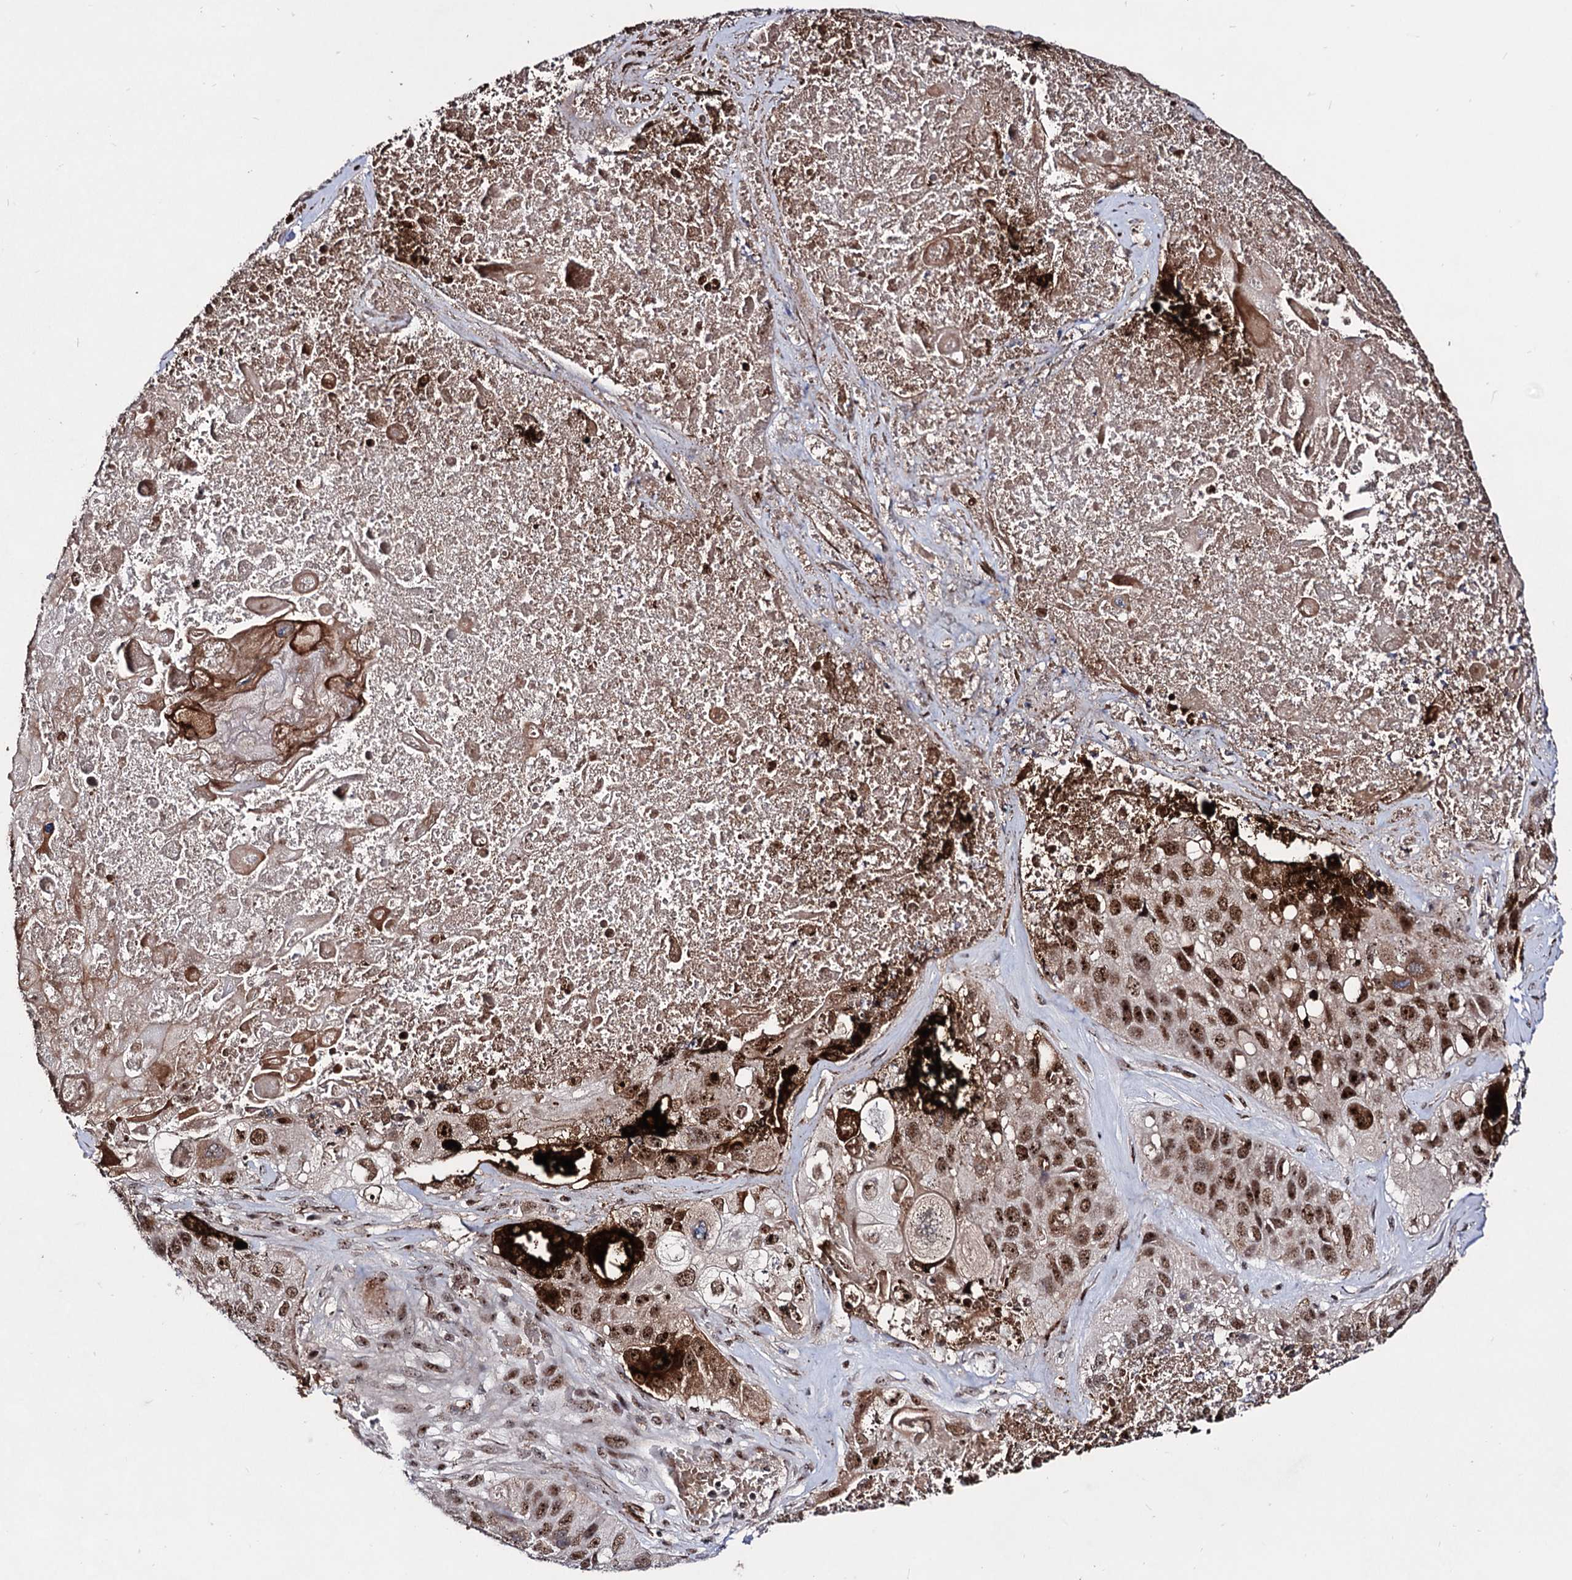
{"staining": {"intensity": "strong", "quantity": ">75%", "location": "nuclear"}, "tissue": "lung cancer", "cell_type": "Tumor cells", "image_type": "cancer", "snomed": [{"axis": "morphology", "description": "Squamous cell carcinoma, NOS"}, {"axis": "topography", "description": "Lung"}], "caption": "Immunohistochemical staining of human lung cancer (squamous cell carcinoma) reveals high levels of strong nuclear protein positivity in about >75% of tumor cells.", "gene": "EXOSC10", "patient": {"sex": "male", "age": 61}}